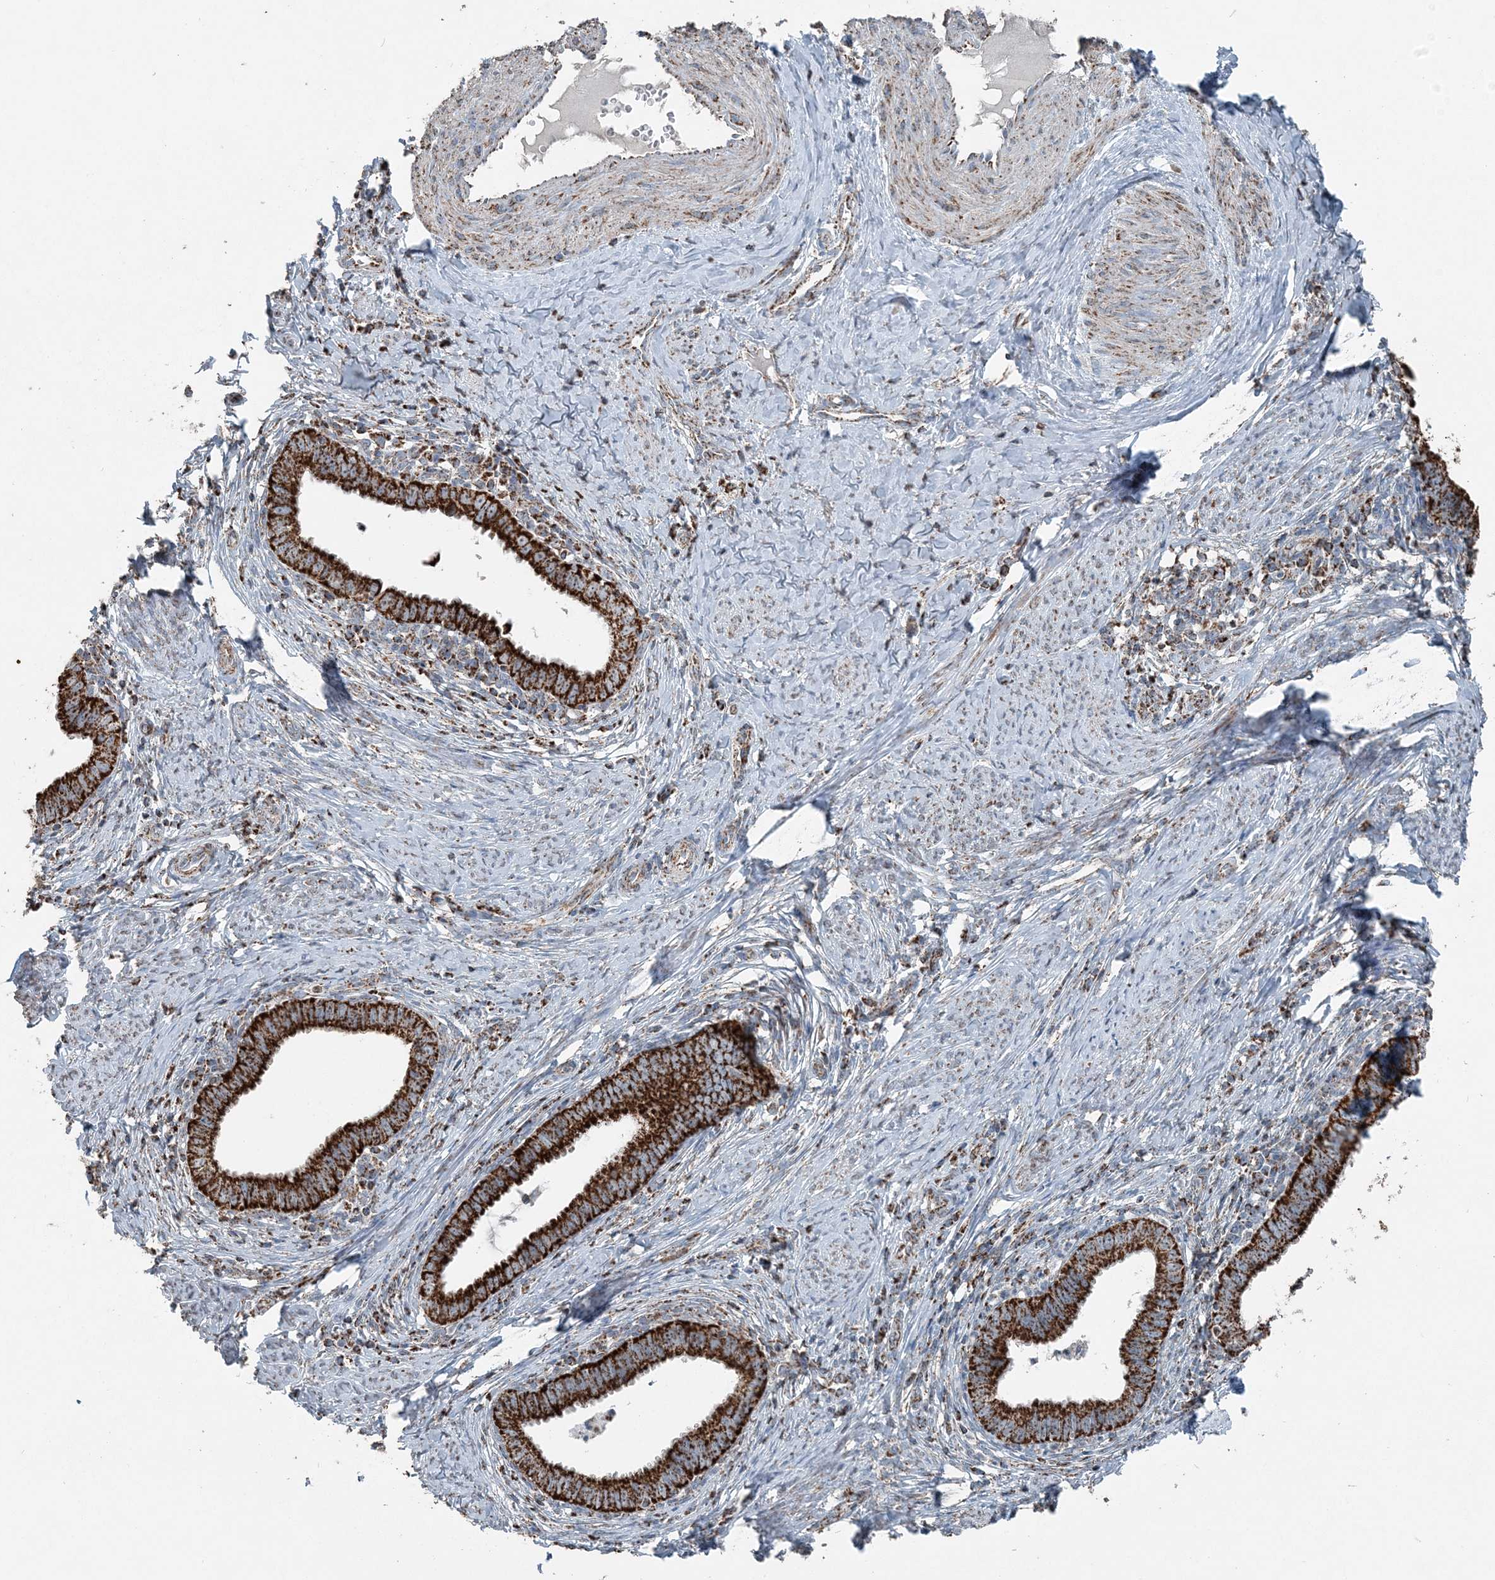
{"staining": {"intensity": "strong", "quantity": ">75%", "location": "cytoplasmic/membranous"}, "tissue": "cervical cancer", "cell_type": "Tumor cells", "image_type": "cancer", "snomed": [{"axis": "morphology", "description": "Adenocarcinoma, NOS"}, {"axis": "topography", "description": "Cervix"}], "caption": "Immunohistochemical staining of human cervical cancer (adenocarcinoma) reveals high levels of strong cytoplasmic/membranous staining in approximately >75% of tumor cells. The protein of interest is shown in brown color, while the nuclei are stained blue.", "gene": "SUCLG1", "patient": {"sex": "female", "age": 36}}